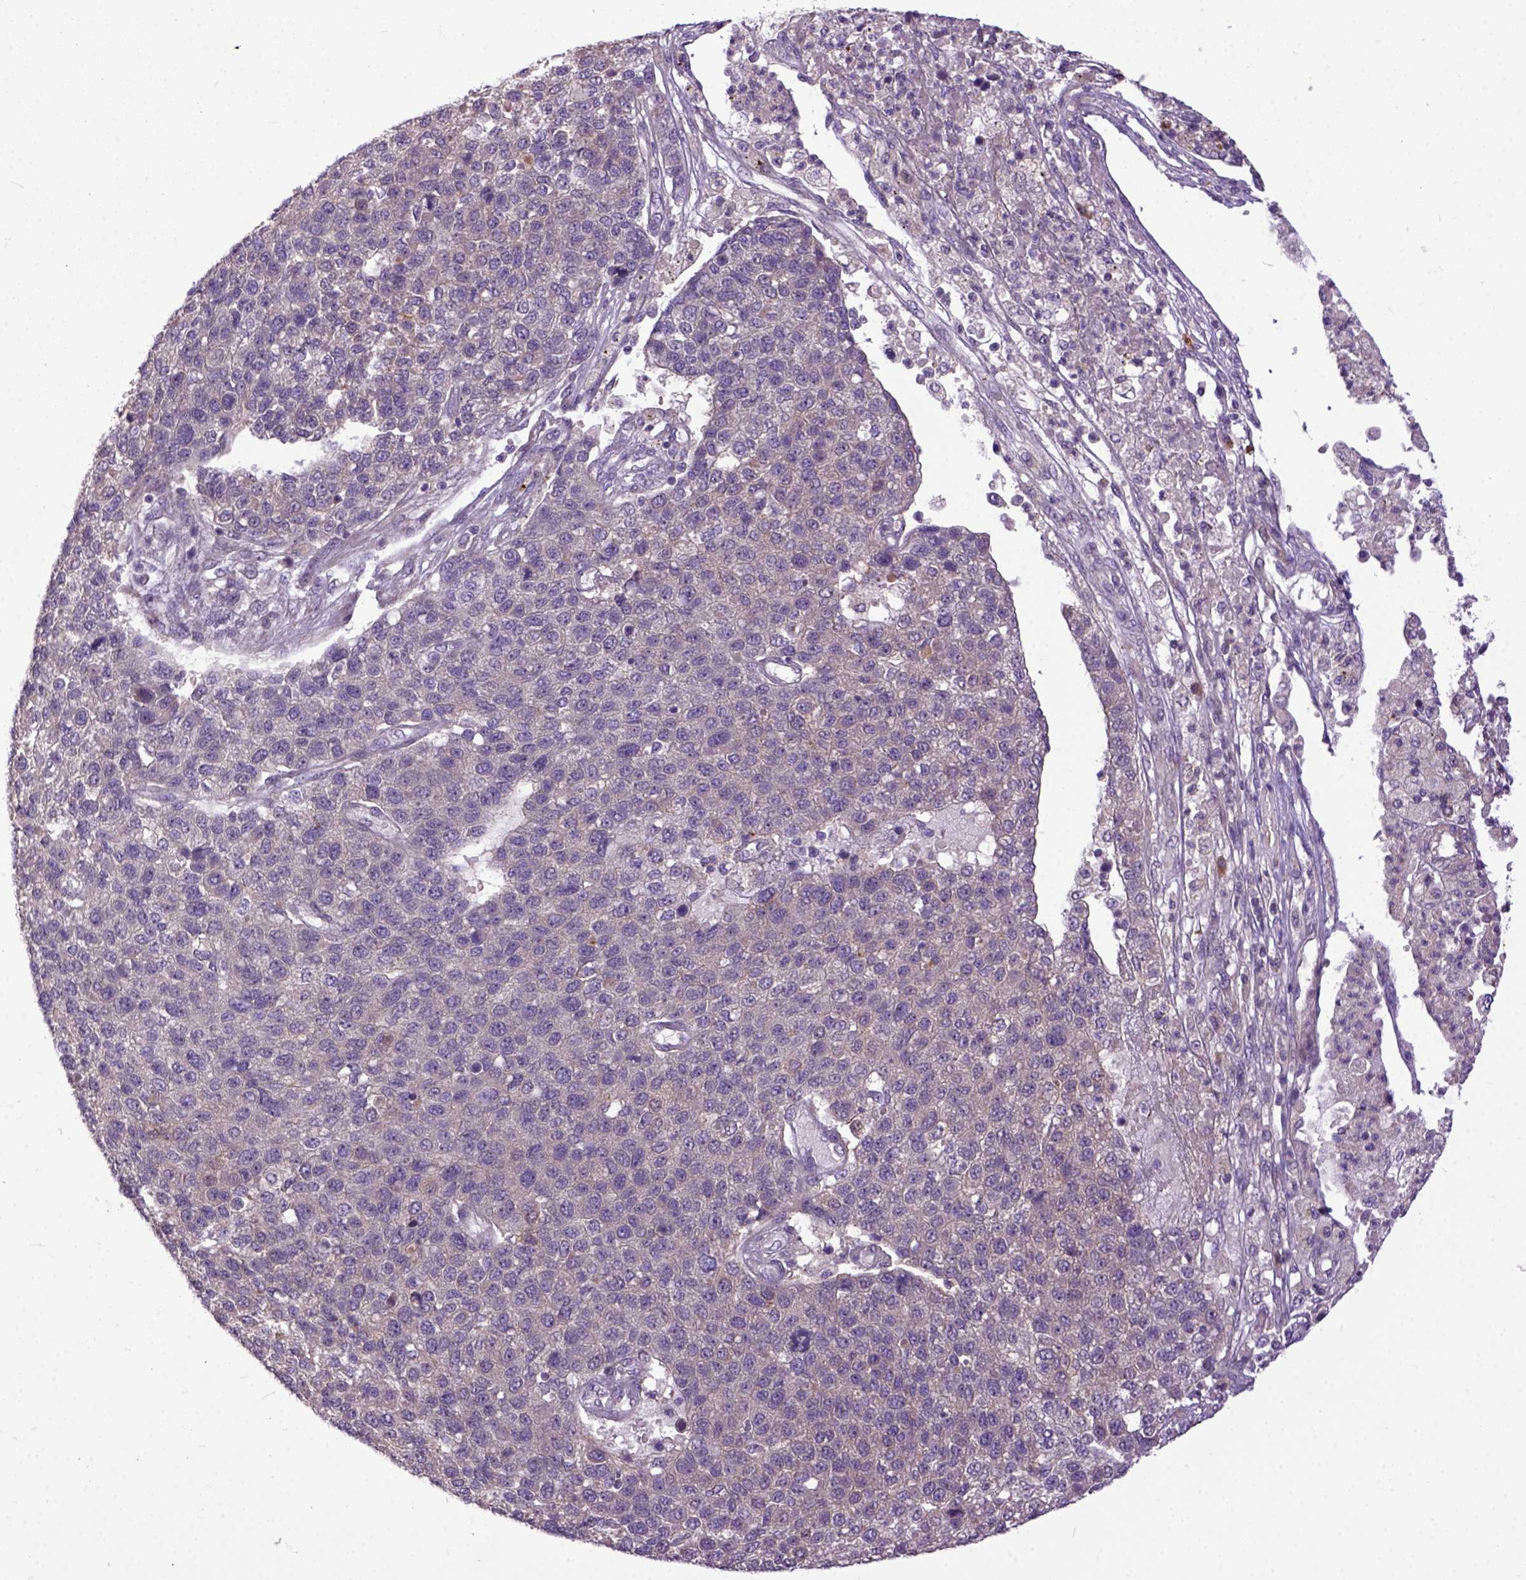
{"staining": {"intensity": "weak", "quantity": "25%-75%", "location": "cytoplasmic/membranous"}, "tissue": "pancreatic cancer", "cell_type": "Tumor cells", "image_type": "cancer", "snomed": [{"axis": "morphology", "description": "Adenocarcinoma, NOS"}, {"axis": "topography", "description": "Pancreas"}], "caption": "Pancreatic adenocarcinoma tissue demonstrates weak cytoplasmic/membranous positivity in approximately 25%-75% of tumor cells, visualized by immunohistochemistry. (brown staining indicates protein expression, while blue staining denotes nuclei).", "gene": "CPNE1", "patient": {"sex": "female", "age": 61}}